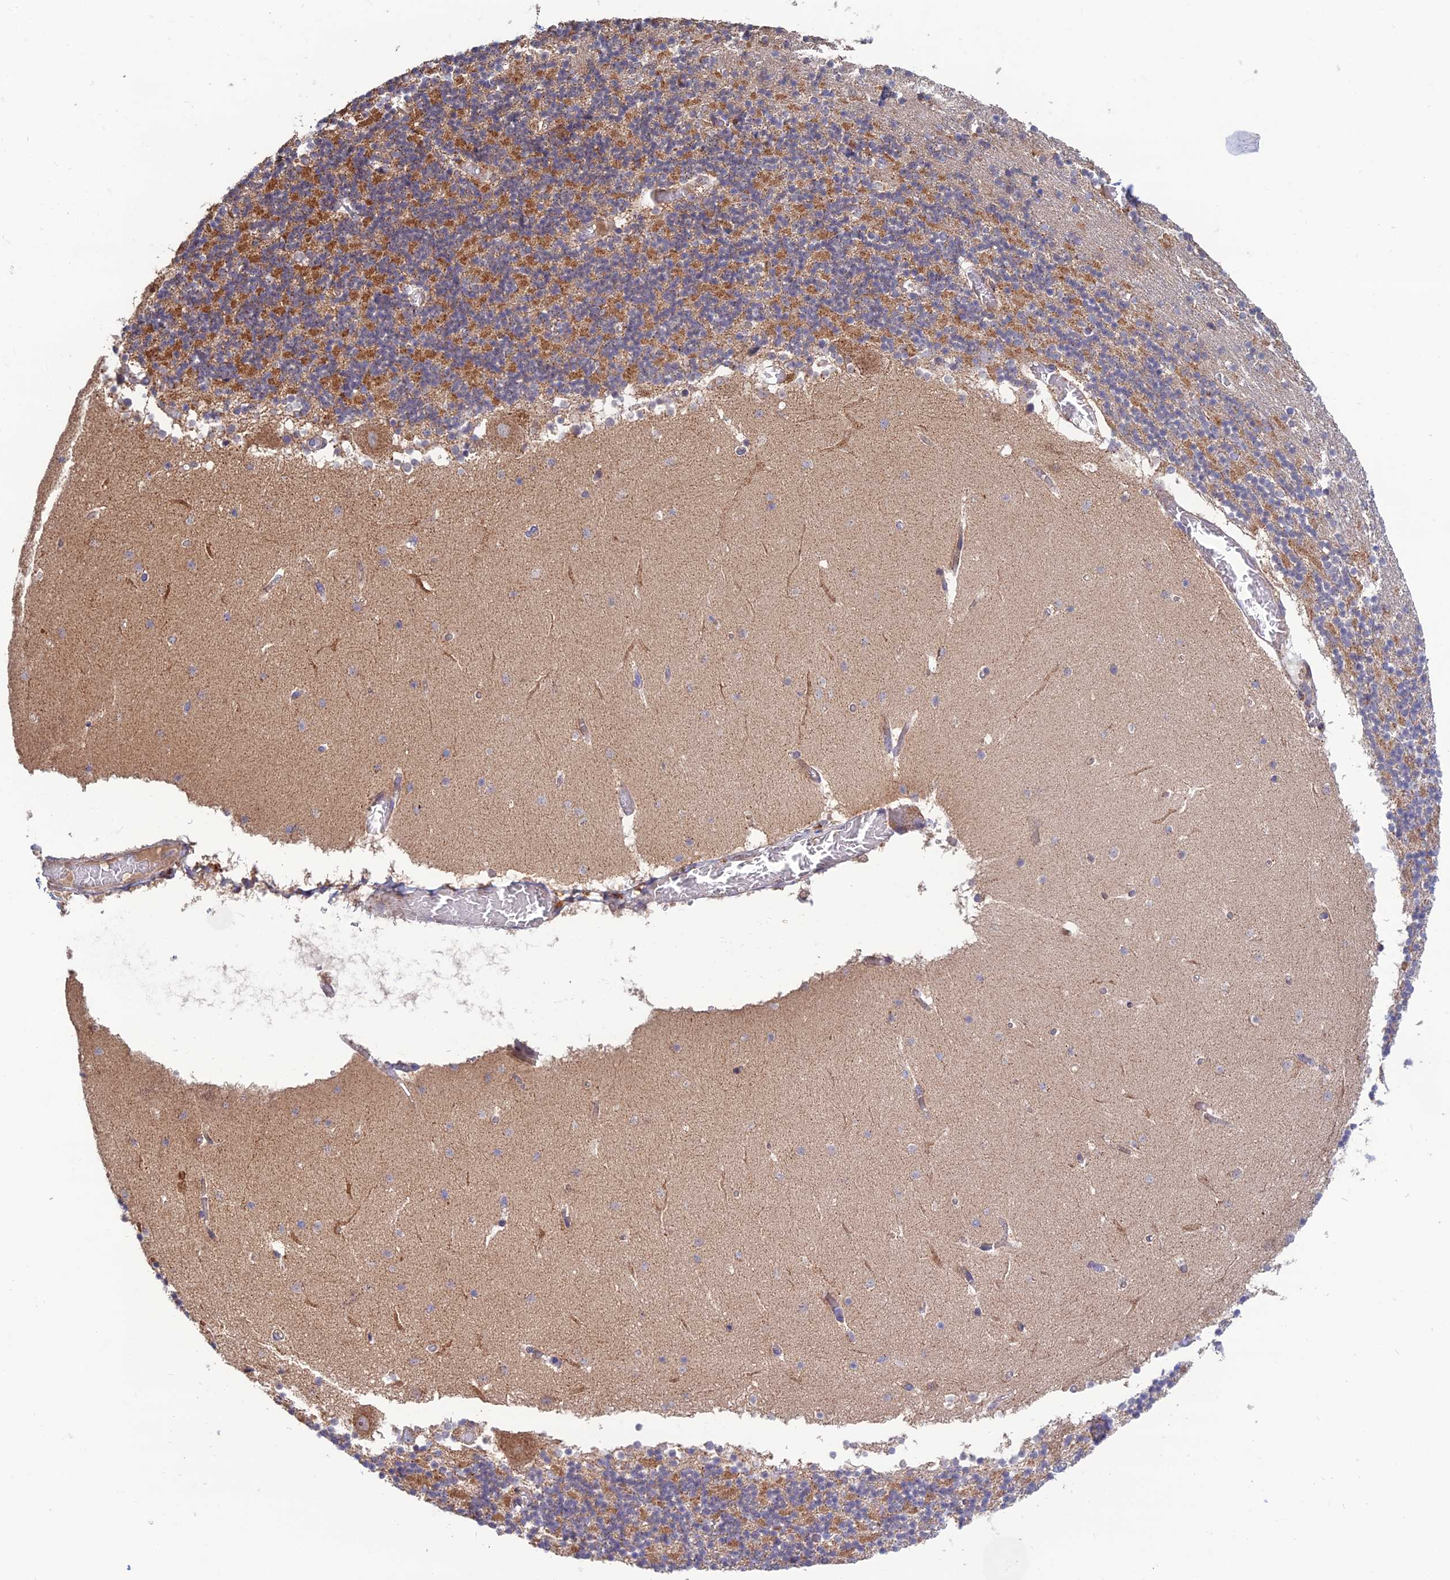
{"staining": {"intensity": "moderate", "quantity": "25%-75%", "location": "cytoplasmic/membranous"}, "tissue": "cerebellum", "cell_type": "Cells in granular layer", "image_type": "normal", "snomed": [{"axis": "morphology", "description": "Normal tissue, NOS"}, {"axis": "topography", "description": "Cerebellum"}], "caption": "A photomicrograph of cerebellum stained for a protein demonstrates moderate cytoplasmic/membranous brown staining in cells in granular layer. (brown staining indicates protein expression, while blue staining denotes nuclei).", "gene": "RIC8B", "patient": {"sex": "female", "age": 28}}